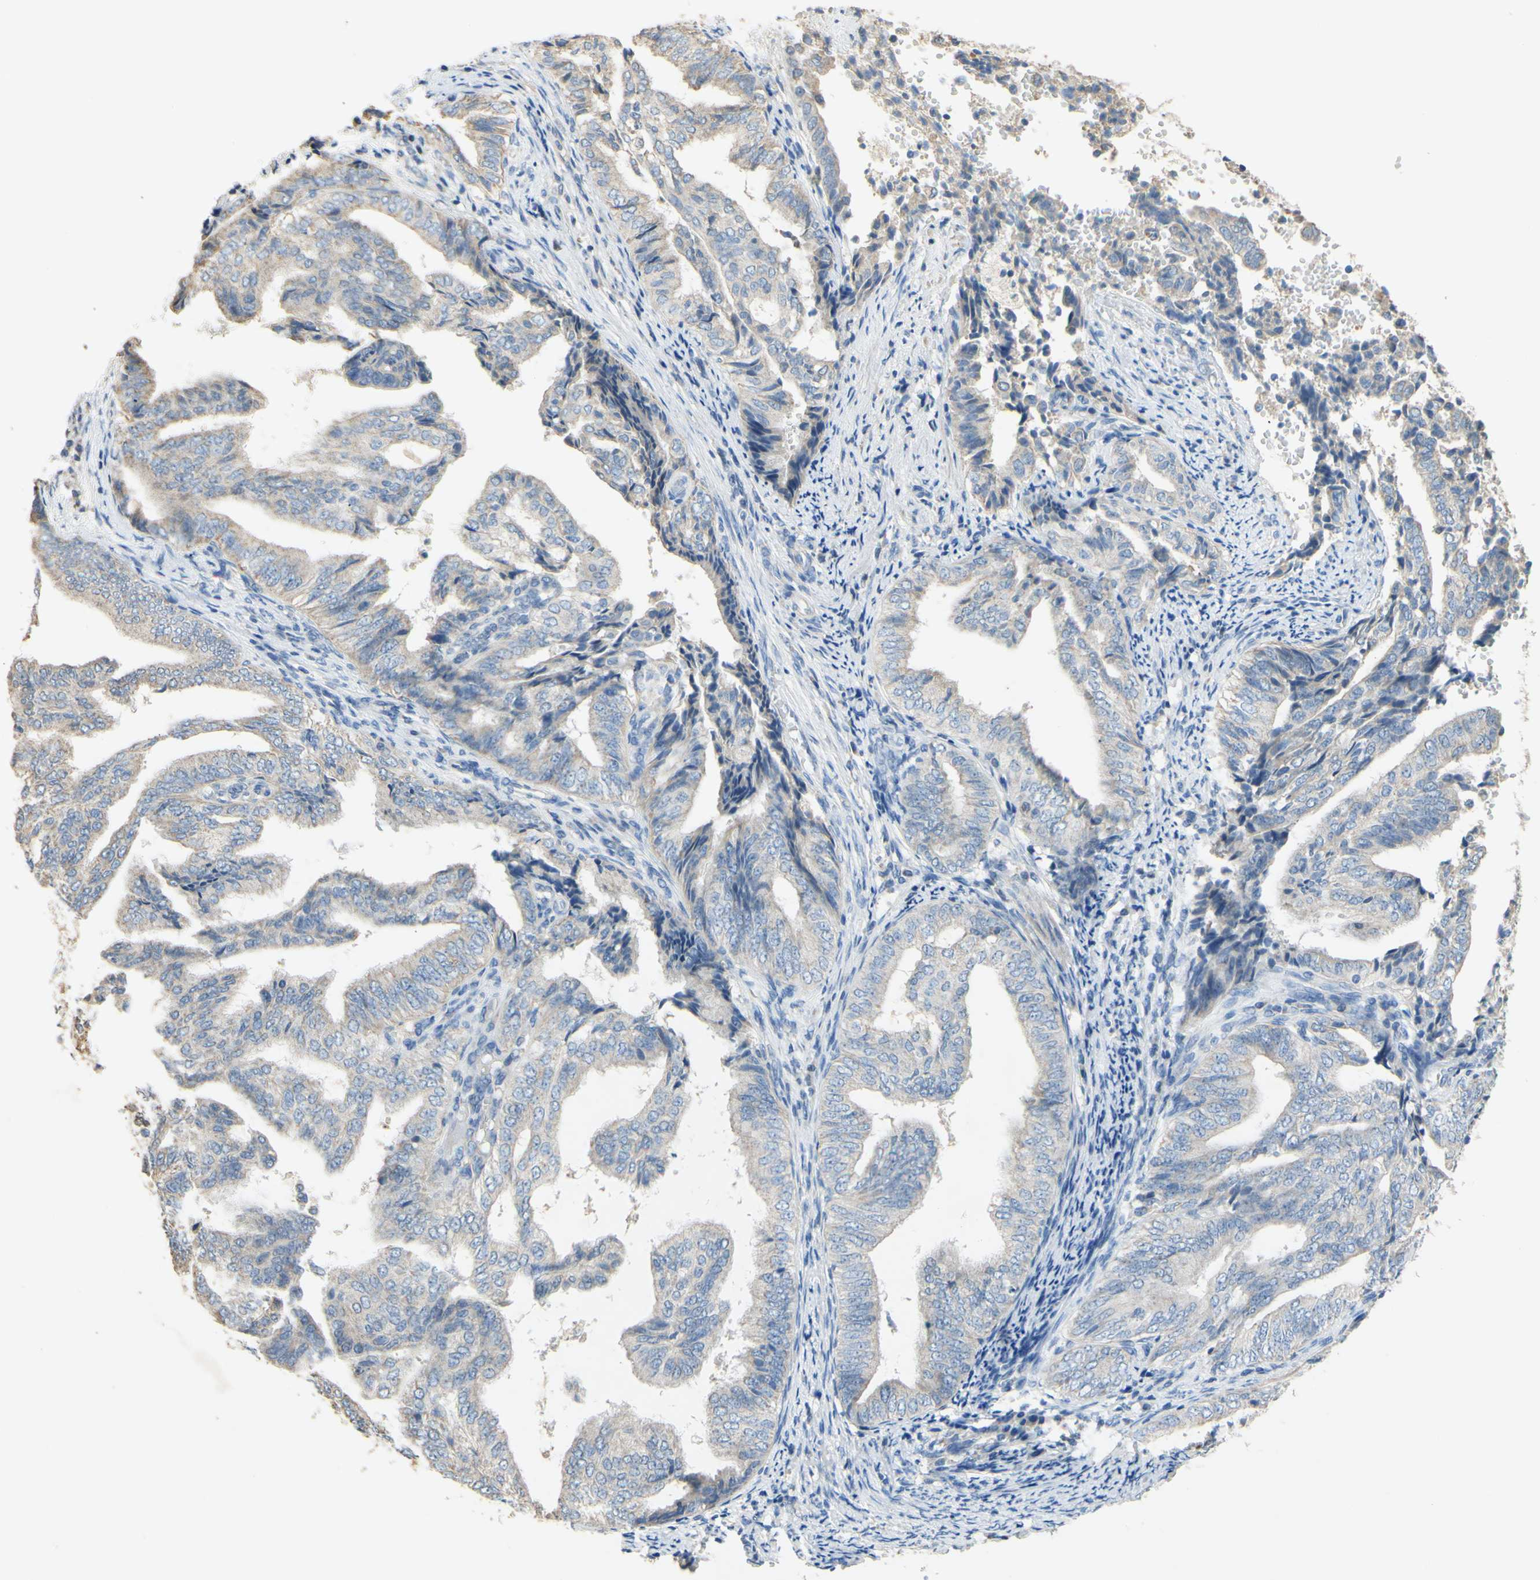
{"staining": {"intensity": "weak", "quantity": ">75%", "location": "cytoplasmic/membranous"}, "tissue": "endometrial cancer", "cell_type": "Tumor cells", "image_type": "cancer", "snomed": [{"axis": "morphology", "description": "Adenocarcinoma, NOS"}, {"axis": "topography", "description": "Endometrium"}], "caption": "Immunohistochemical staining of endometrial cancer shows weak cytoplasmic/membranous protein expression in about >75% of tumor cells.", "gene": "PTGIS", "patient": {"sex": "female", "age": 58}}